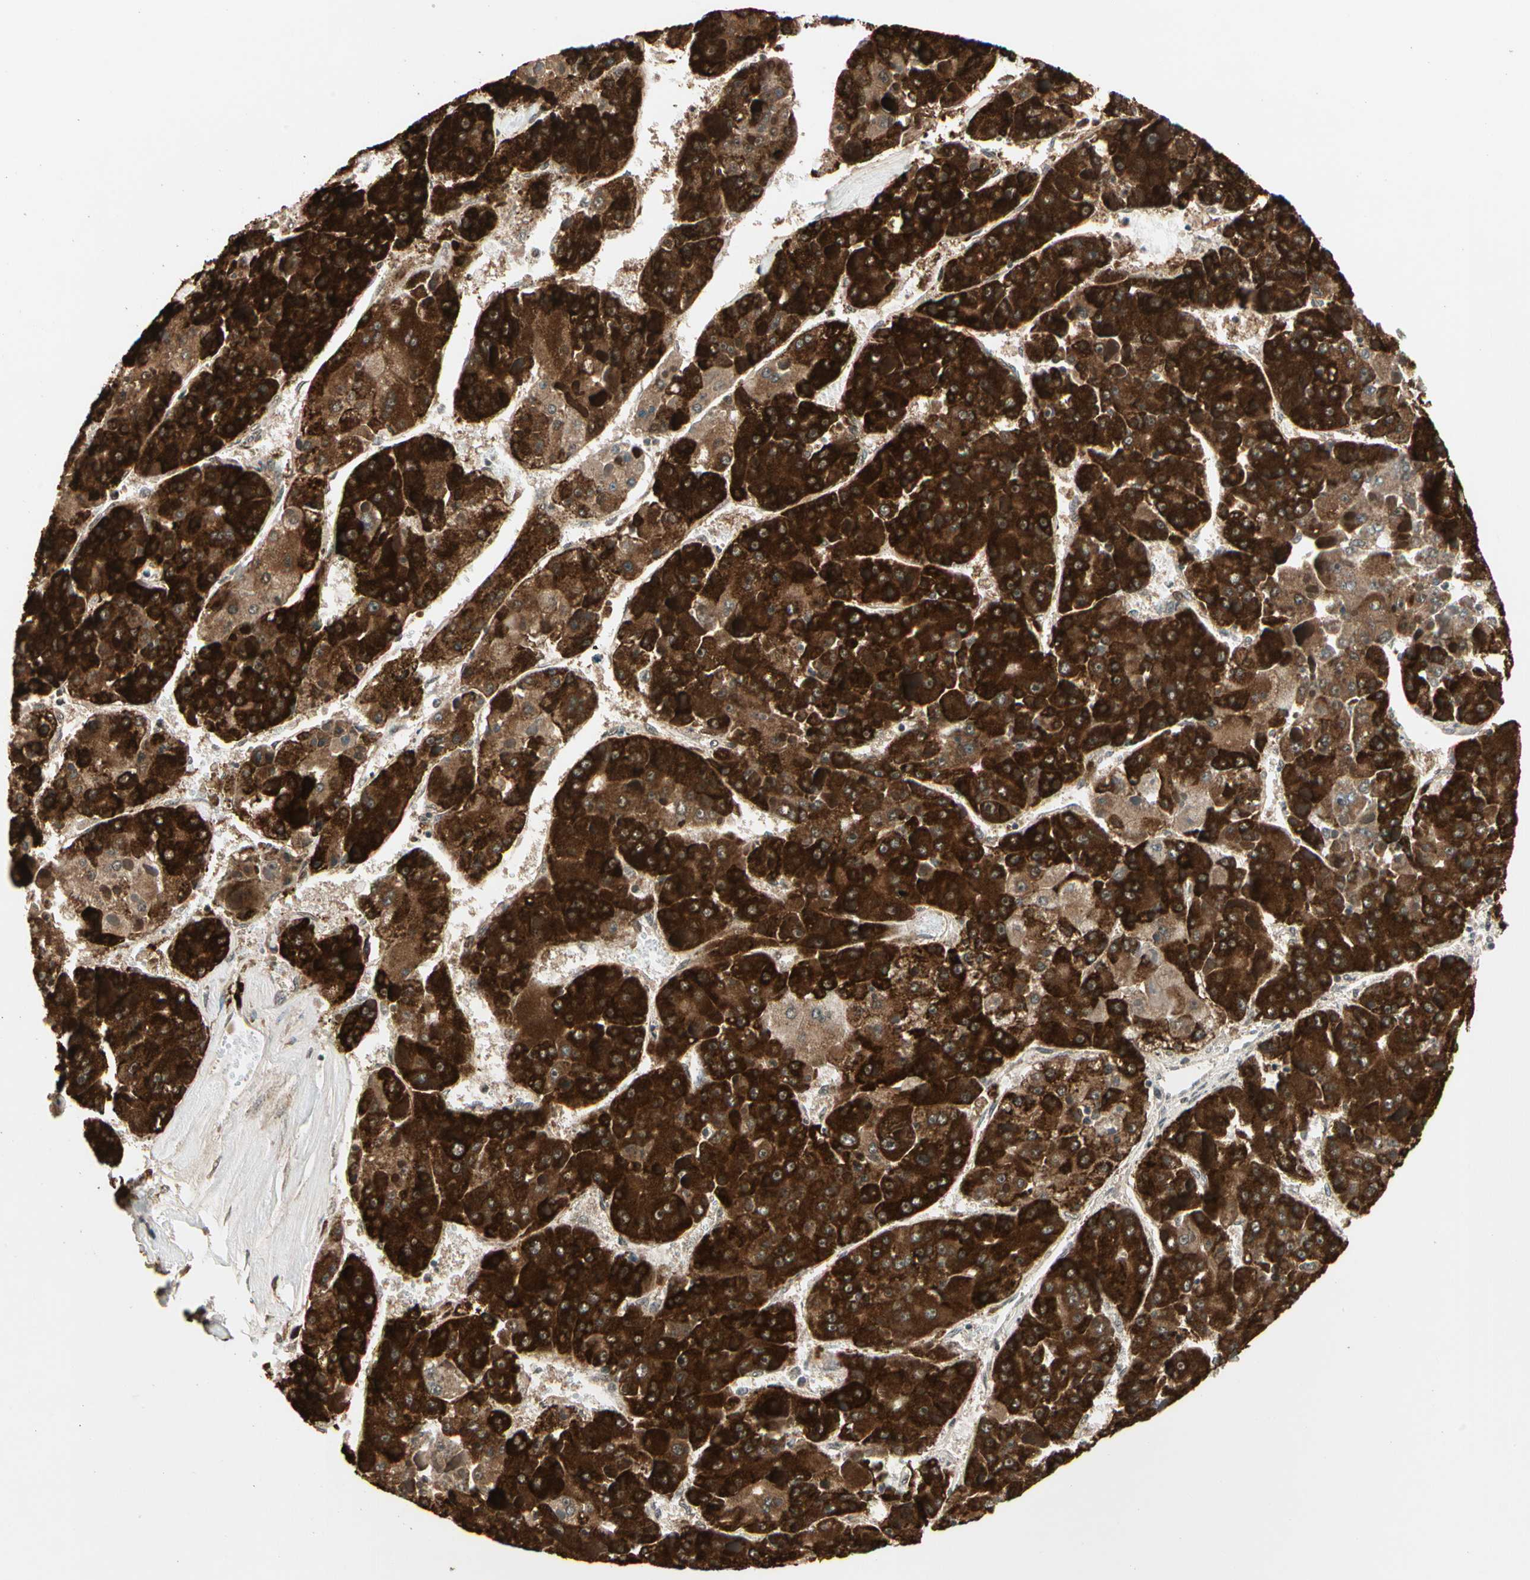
{"staining": {"intensity": "strong", "quantity": ">75%", "location": "cytoplasmic/membranous"}, "tissue": "liver cancer", "cell_type": "Tumor cells", "image_type": "cancer", "snomed": [{"axis": "morphology", "description": "Carcinoma, Hepatocellular, NOS"}, {"axis": "topography", "description": "Liver"}], "caption": "This micrograph exhibits IHC staining of human liver hepatocellular carcinoma, with high strong cytoplasmic/membranous positivity in about >75% of tumor cells.", "gene": "GLUL", "patient": {"sex": "female", "age": 73}}